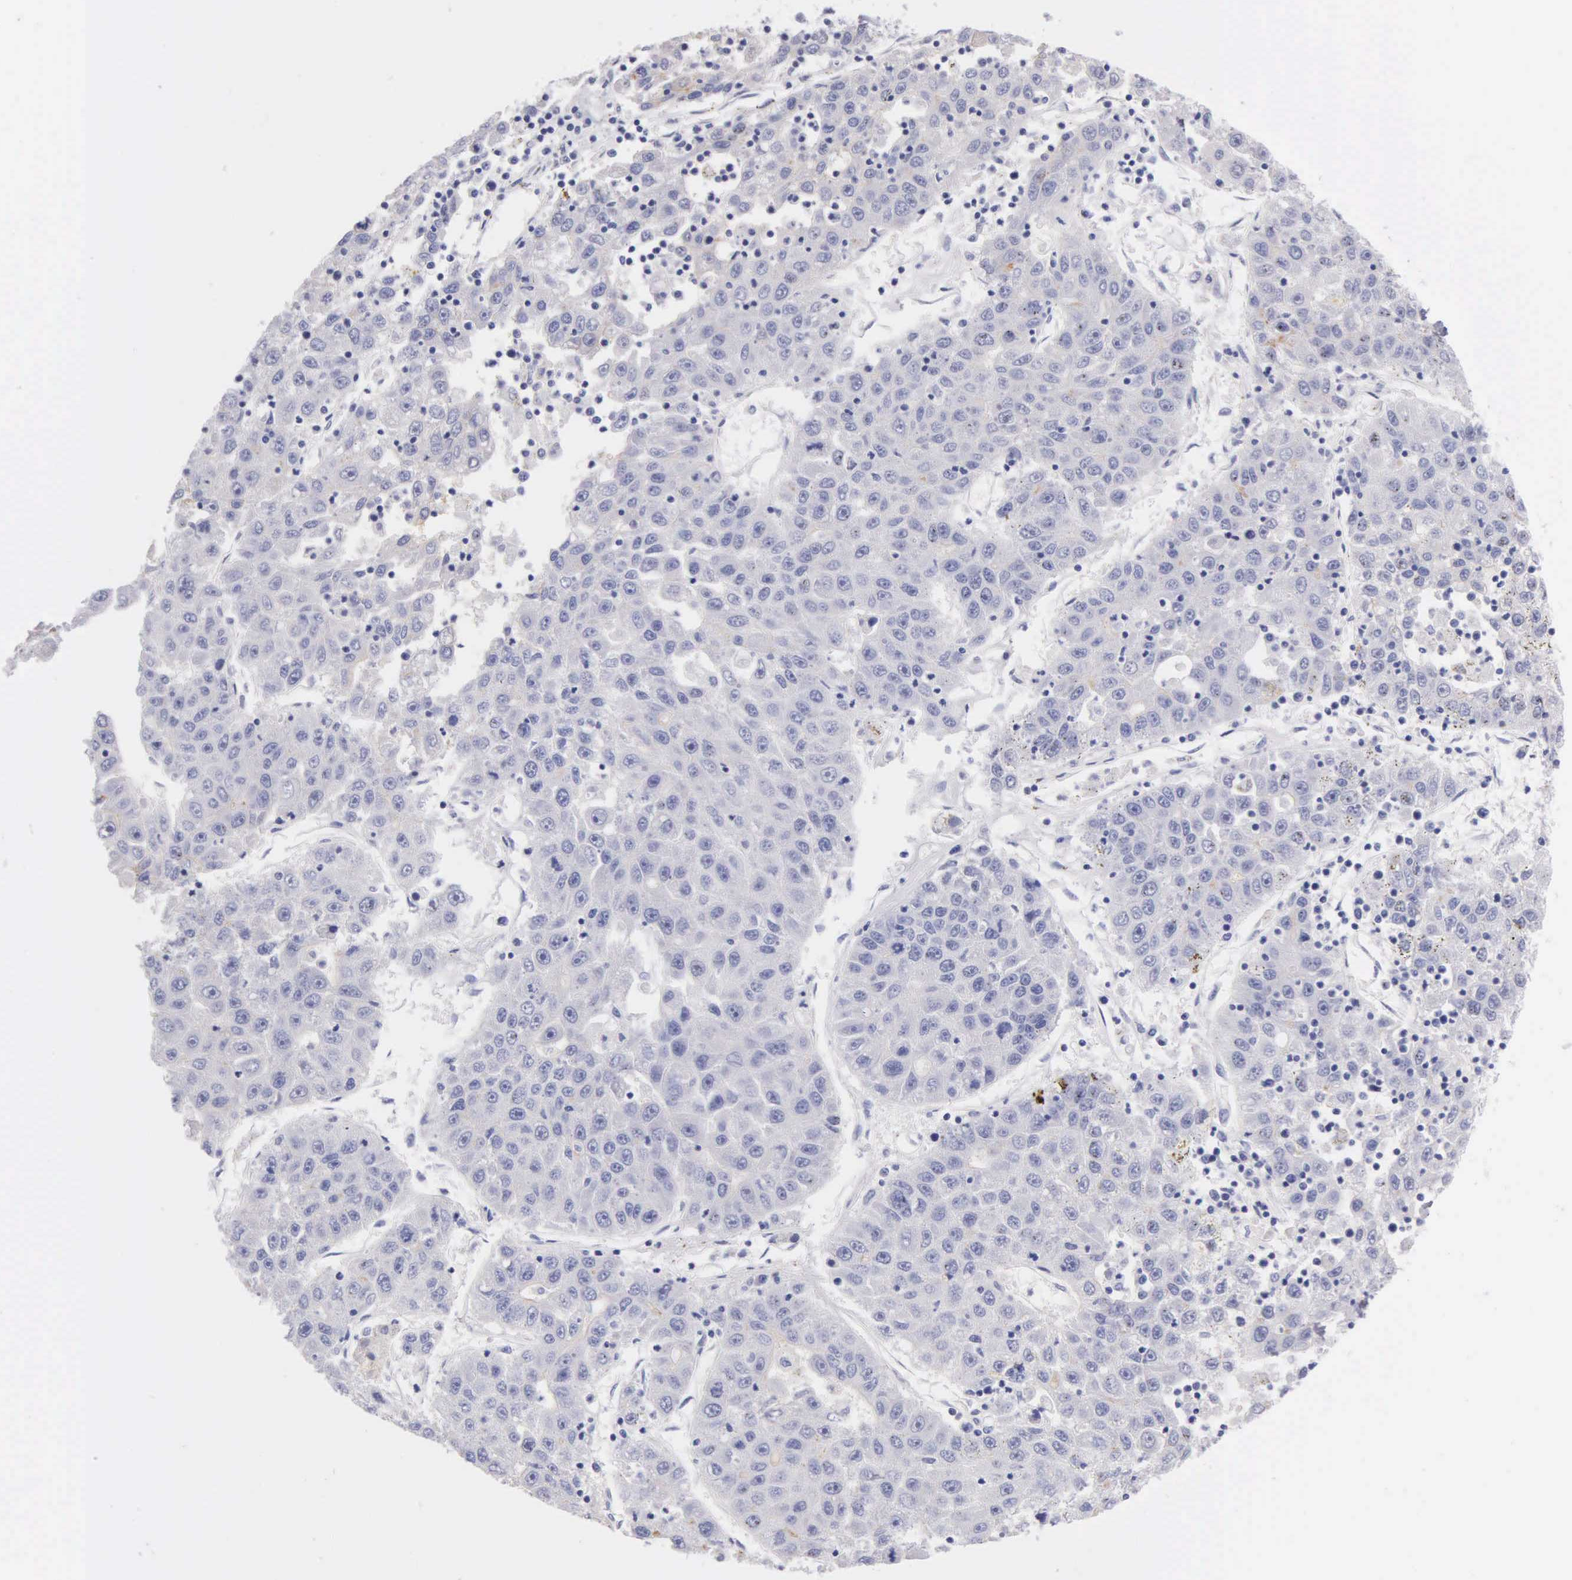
{"staining": {"intensity": "negative", "quantity": "none", "location": "none"}, "tissue": "liver cancer", "cell_type": "Tumor cells", "image_type": "cancer", "snomed": [{"axis": "morphology", "description": "Carcinoma, Hepatocellular, NOS"}, {"axis": "topography", "description": "Liver"}], "caption": "An image of human liver cancer is negative for staining in tumor cells. Nuclei are stained in blue.", "gene": "GSTT2", "patient": {"sex": "male", "age": 49}}